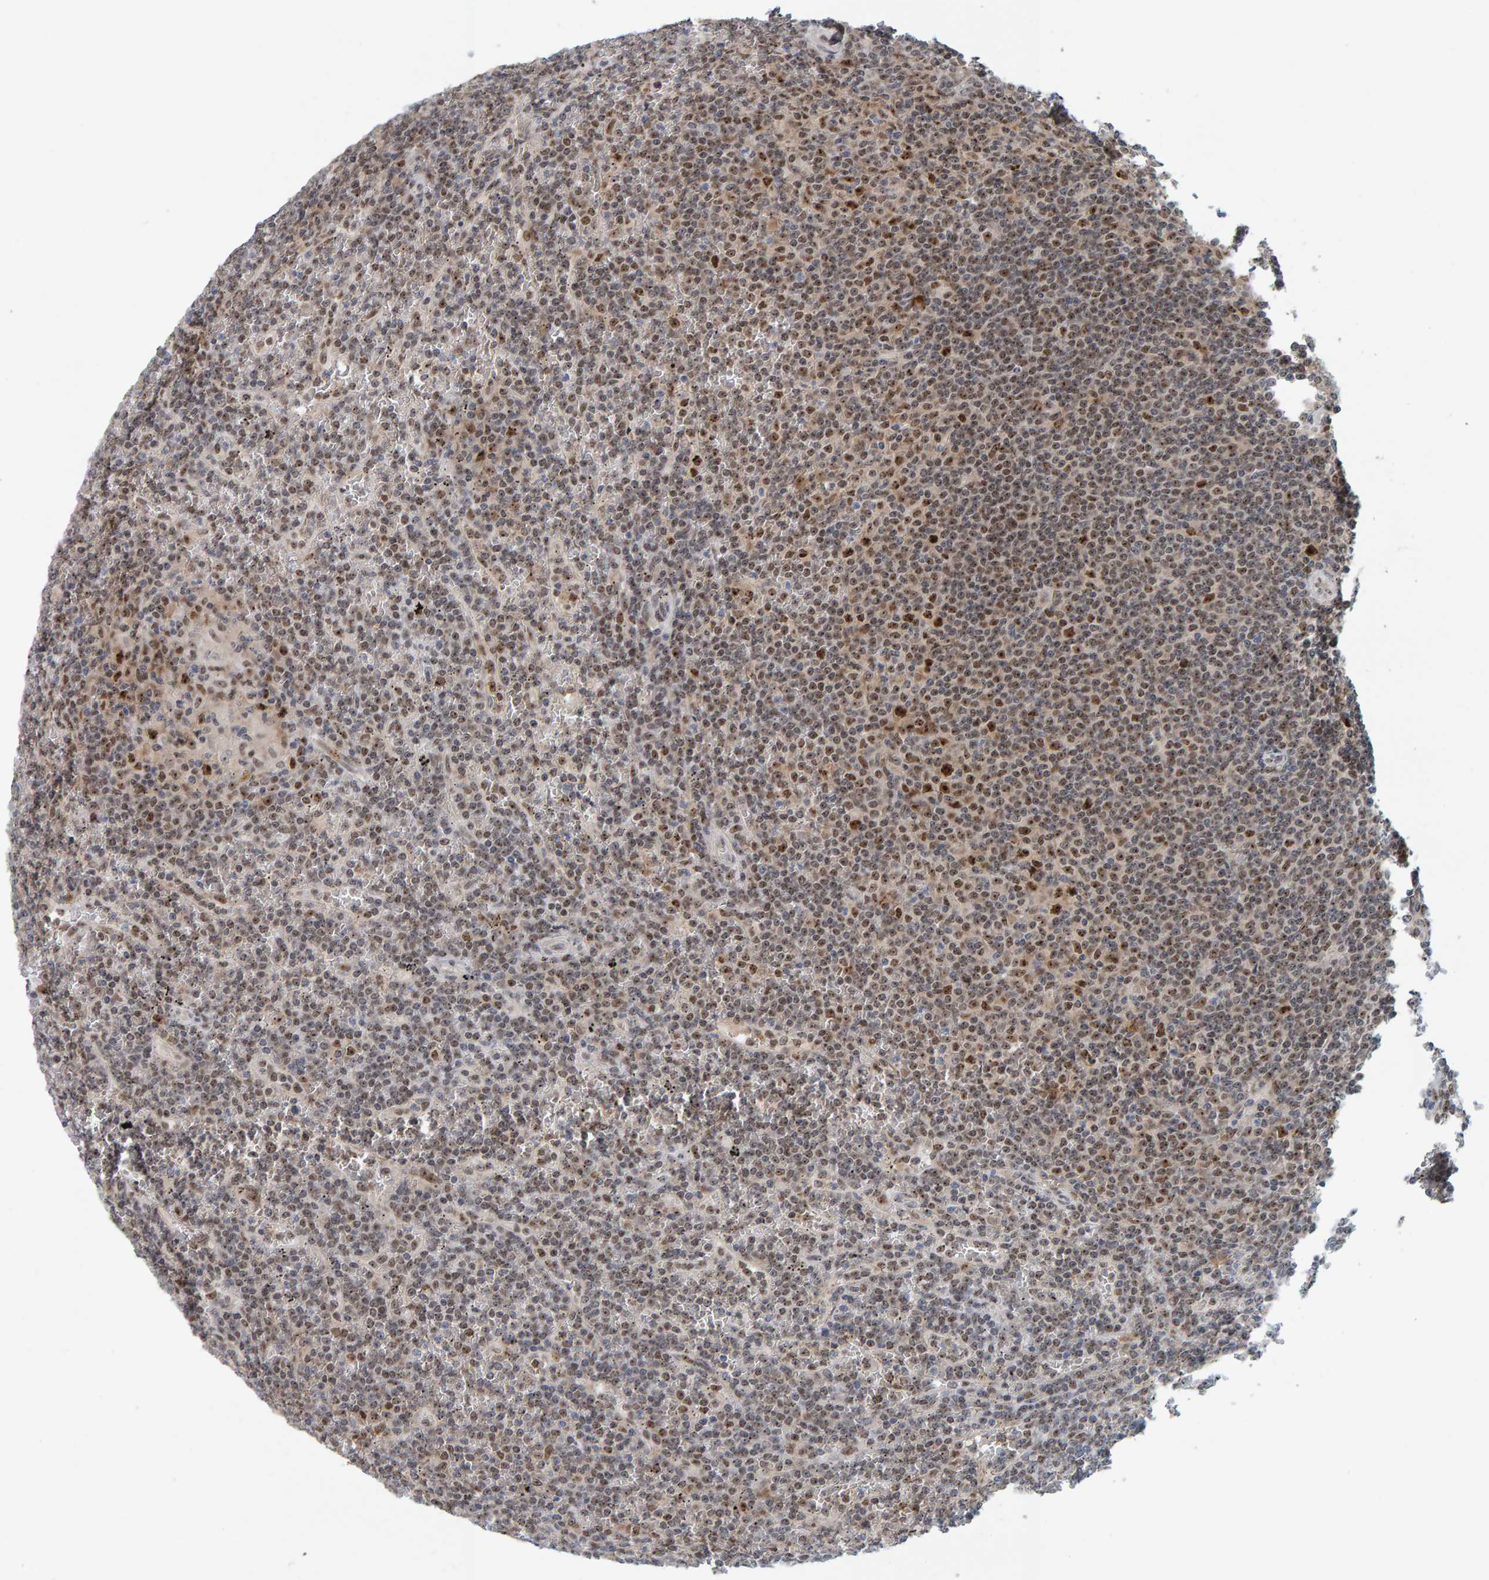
{"staining": {"intensity": "moderate", "quantity": ">75%", "location": "nuclear"}, "tissue": "lymphoma", "cell_type": "Tumor cells", "image_type": "cancer", "snomed": [{"axis": "morphology", "description": "Malignant lymphoma, non-Hodgkin's type, Low grade"}, {"axis": "topography", "description": "Spleen"}], "caption": "Immunohistochemical staining of human malignant lymphoma, non-Hodgkin's type (low-grade) demonstrates moderate nuclear protein staining in approximately >75% of tumor cells.", "gene": "POLR1E", "patient": {"sex": "female", "age": 19}}